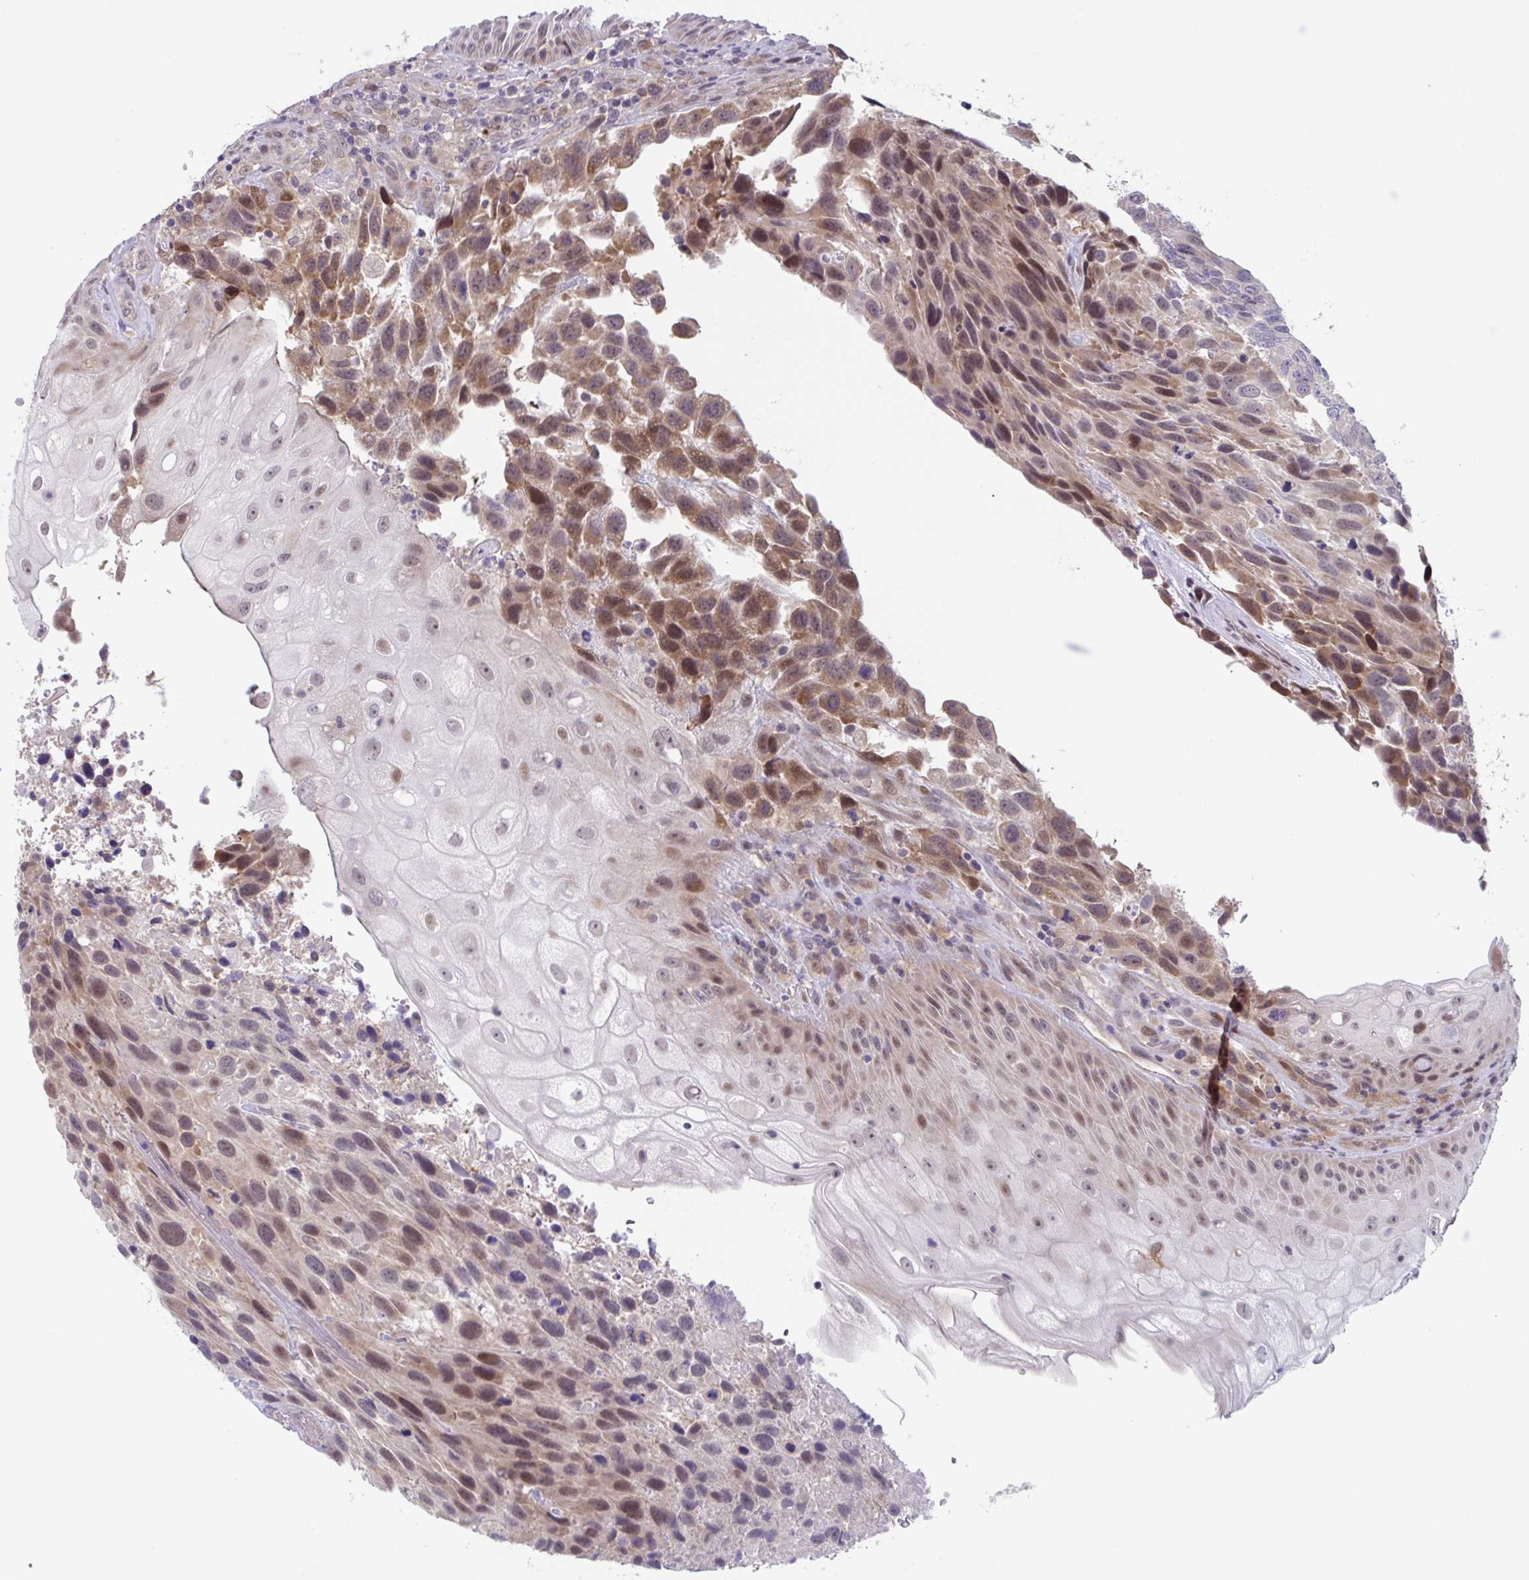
{"staining": {"intensity": "moderate", "quantity": "25%-75%", "location": "cytoplasmic/membranous,nuclear"}, "tissue": "urothelial cancer", "cell_type": "Tumor cells", "image_type": "cancer", "snomed": [{"axis": "morphology", "description": "Urothelial carcinoma, High grade"}, {"axis": "topography", "description": "Urinary bladder"}], "caption": "Protein staining by immunohistochemistry exhibits moderate cytoplasmic/membranous and nuclear expression in approximately 25%-75% of tumor cells in urothelial cancer. The protein is stained brown, and the nuclei are stained in blue (DAB IHC with brightfield microscopy, high magnification).", "gene": "RIOK1", "patient": {"sex": "female", "age": 70}}